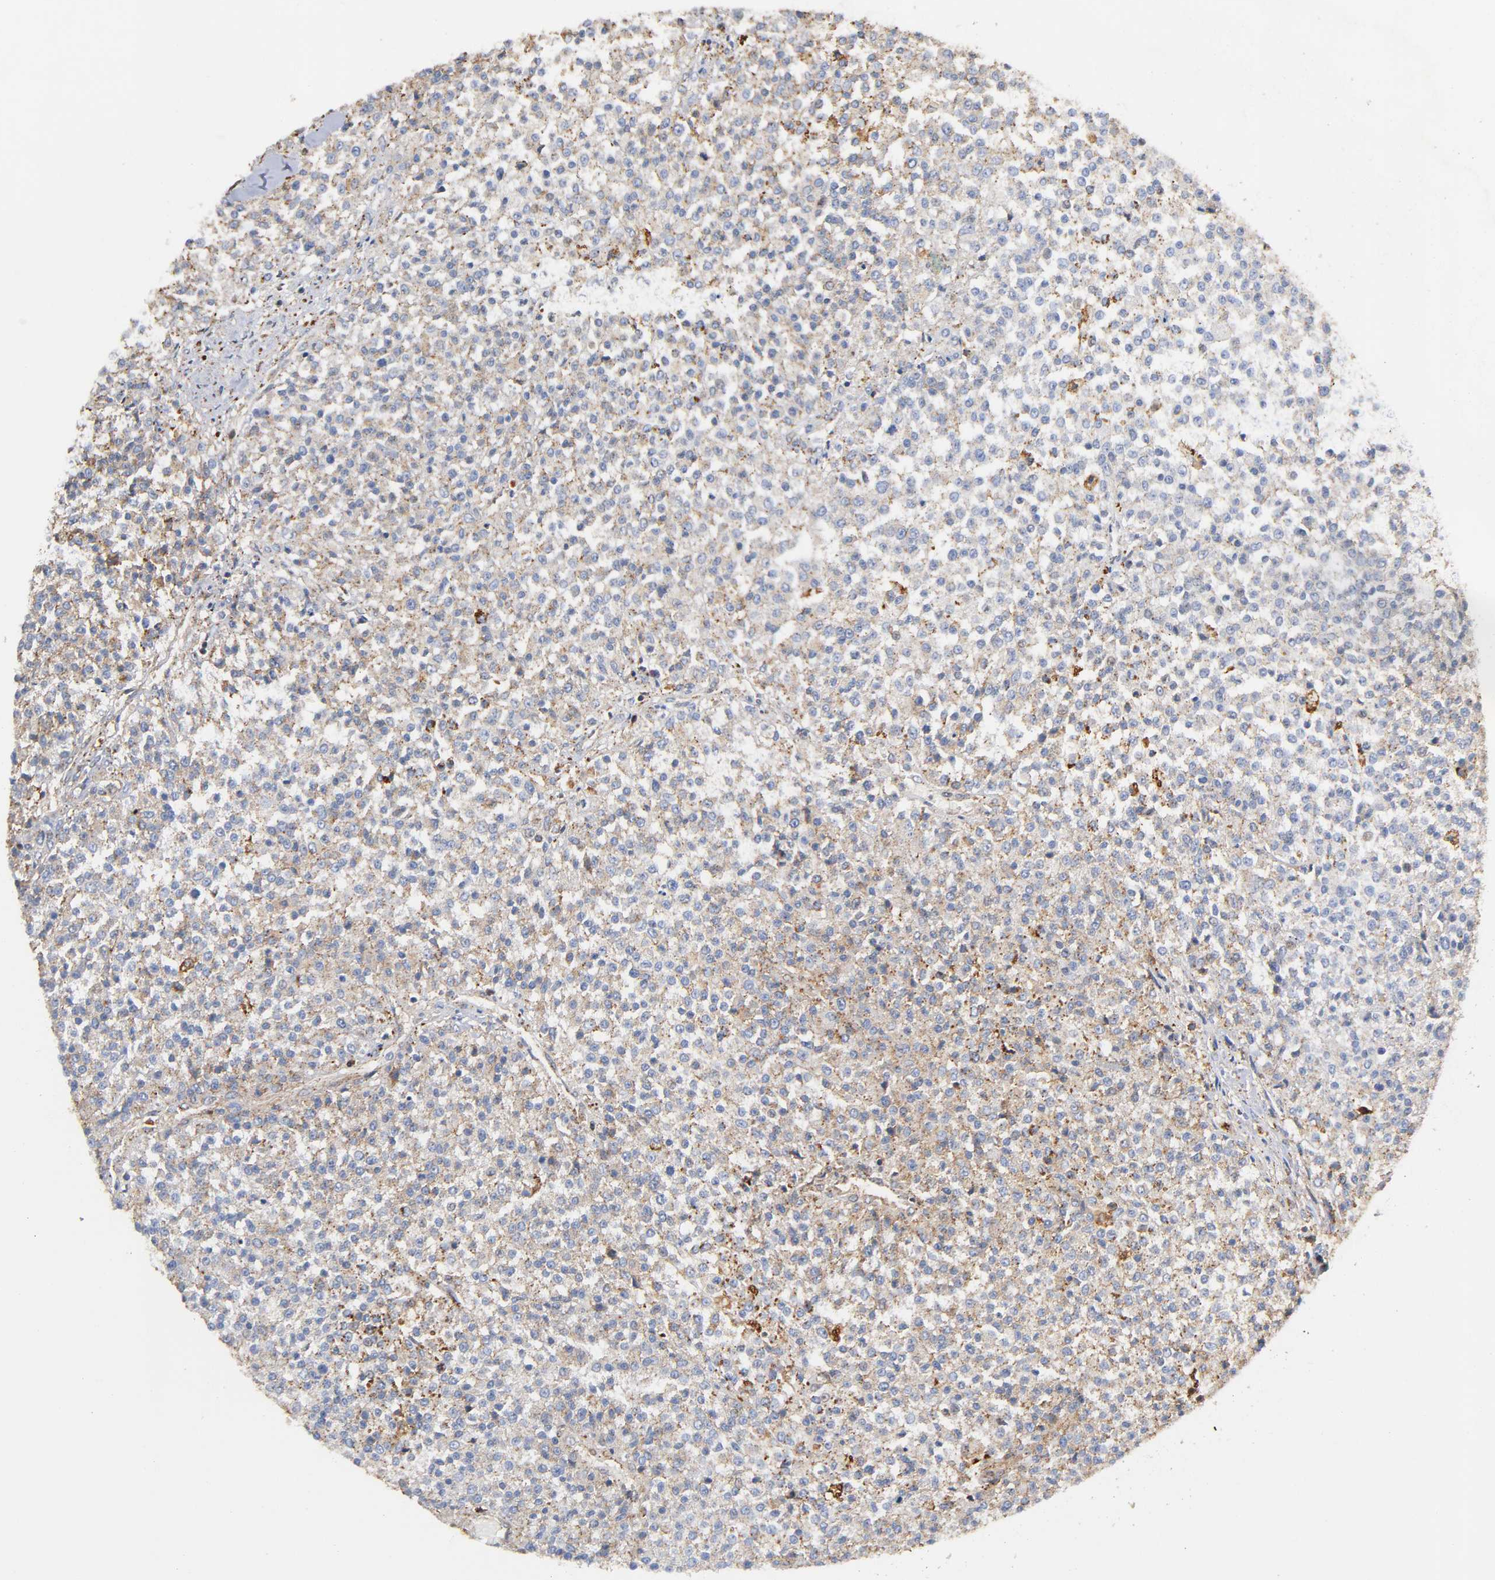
{"staining": {"intensity": "weak", "quantity": ">75%", "location": "cytoplasmic/membranous"}, "tissue": "testis cancer", "cell_type": "Tumor cells", "image_type": "cancer", "snomed": [{"axis": "morphology", "description": "Seminoma, NOS"}, {"axis": "topography", "description": "Testis"}], "caption": "Tumor cells reveal low levels of weak cytoplasmic/membranous expression in about >75% of cells in testis cancer (seminoma). (IHC, brightfield microscopy, high magnification).", "gene": "ANXA11", "patient": {"sex": "male", "age": 59}}